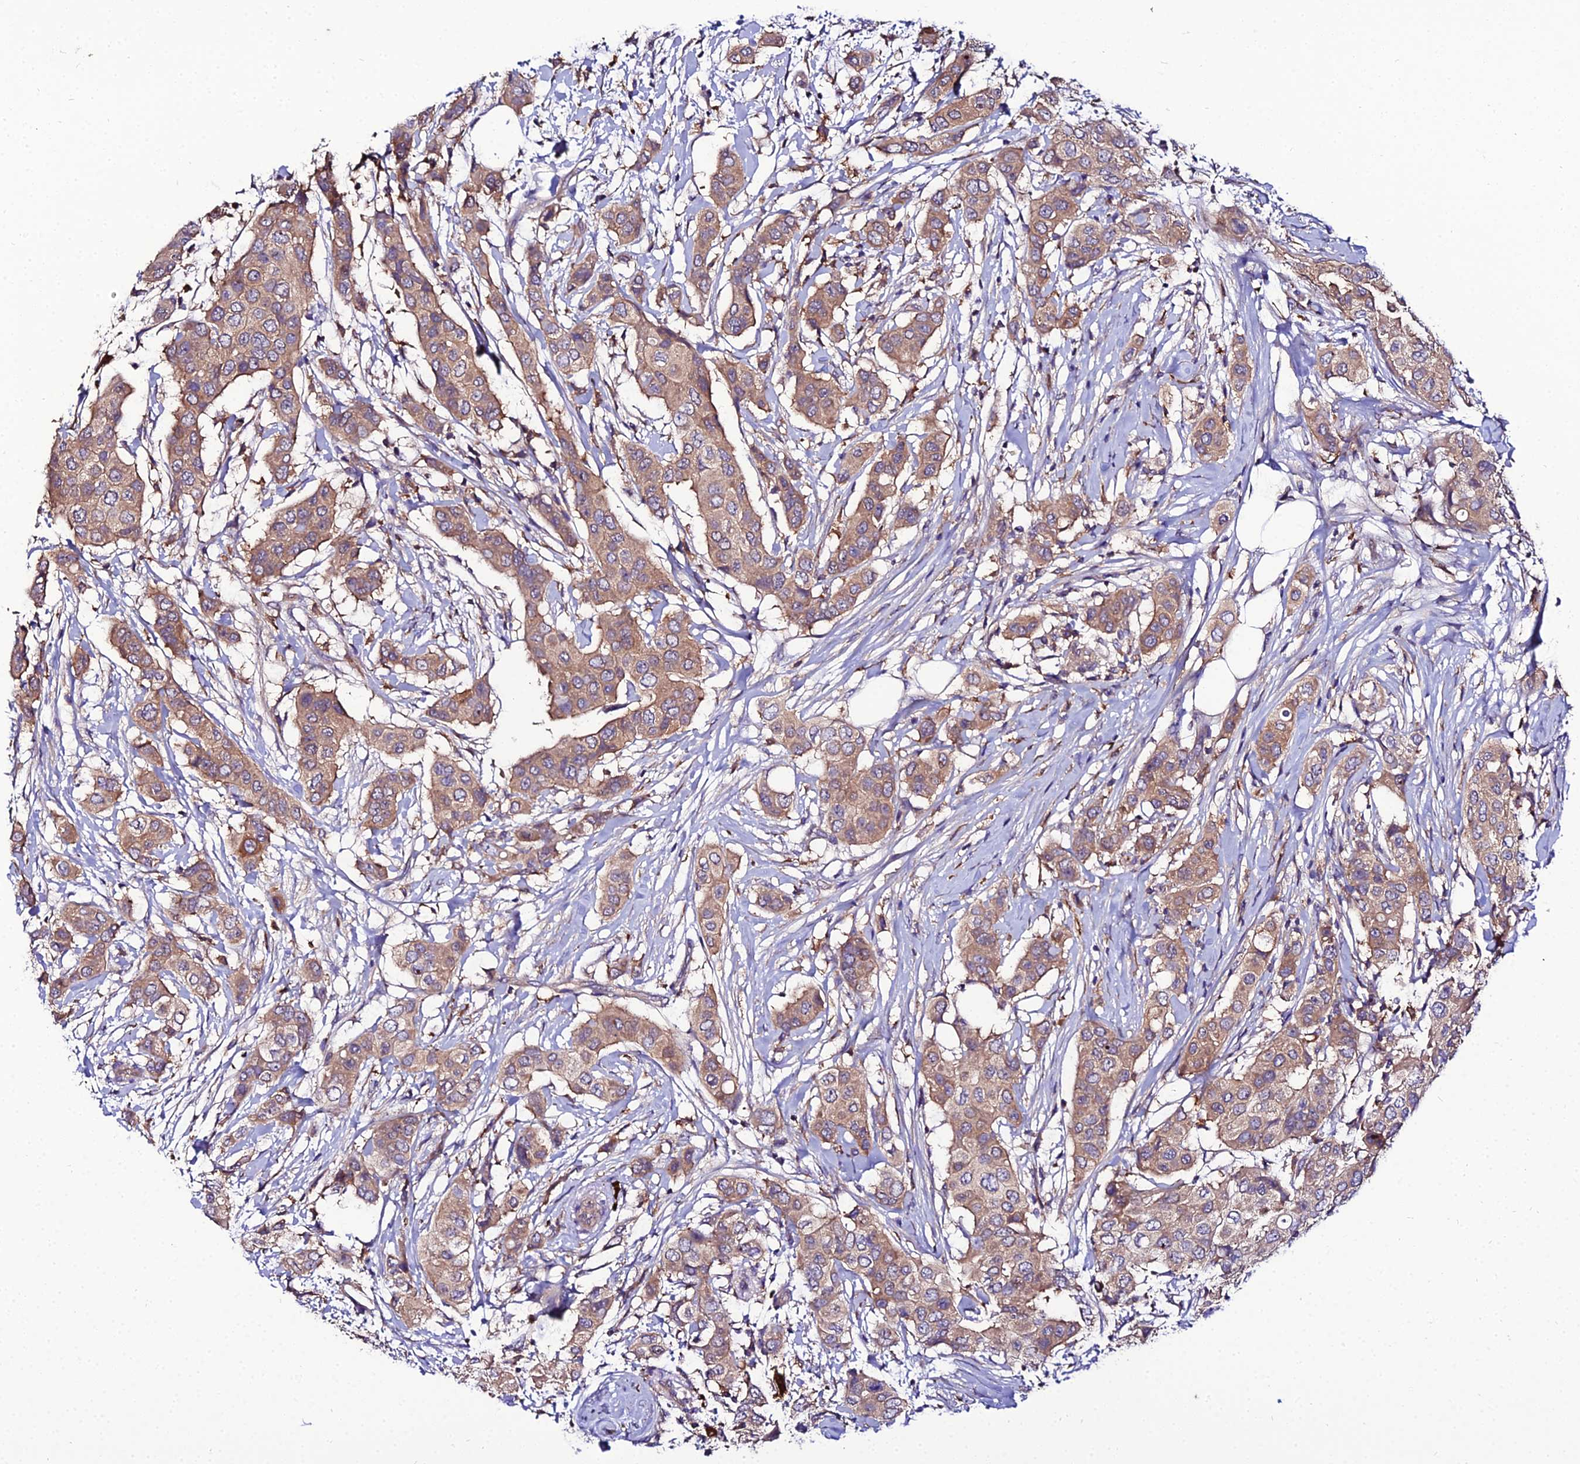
{"staining": {"intensity": "weak", "quantity": ">75%", "location": "cytoplasmic/membranous"}, "tissue": "breast cancer", "cell_type": "Tumor cells", "image_type": "cancer", "snomed": [{"axis": "morphology", "description": "Lobular carcinoma"}, {"axis": "topography", "description": "Breast"}], "caption": "Immunohistochemical staining of lobular carcinoma (breast) exhibits weak cytoplasmic/membranous protein staining in about >75% of tumor cells. The staining was performed using DAB, with brown indicating positive protein expression. Nuclei are stained blue with hematoxylin.", "gene": "C2orf69", "patient": {"sex": "female", "age": 51}}